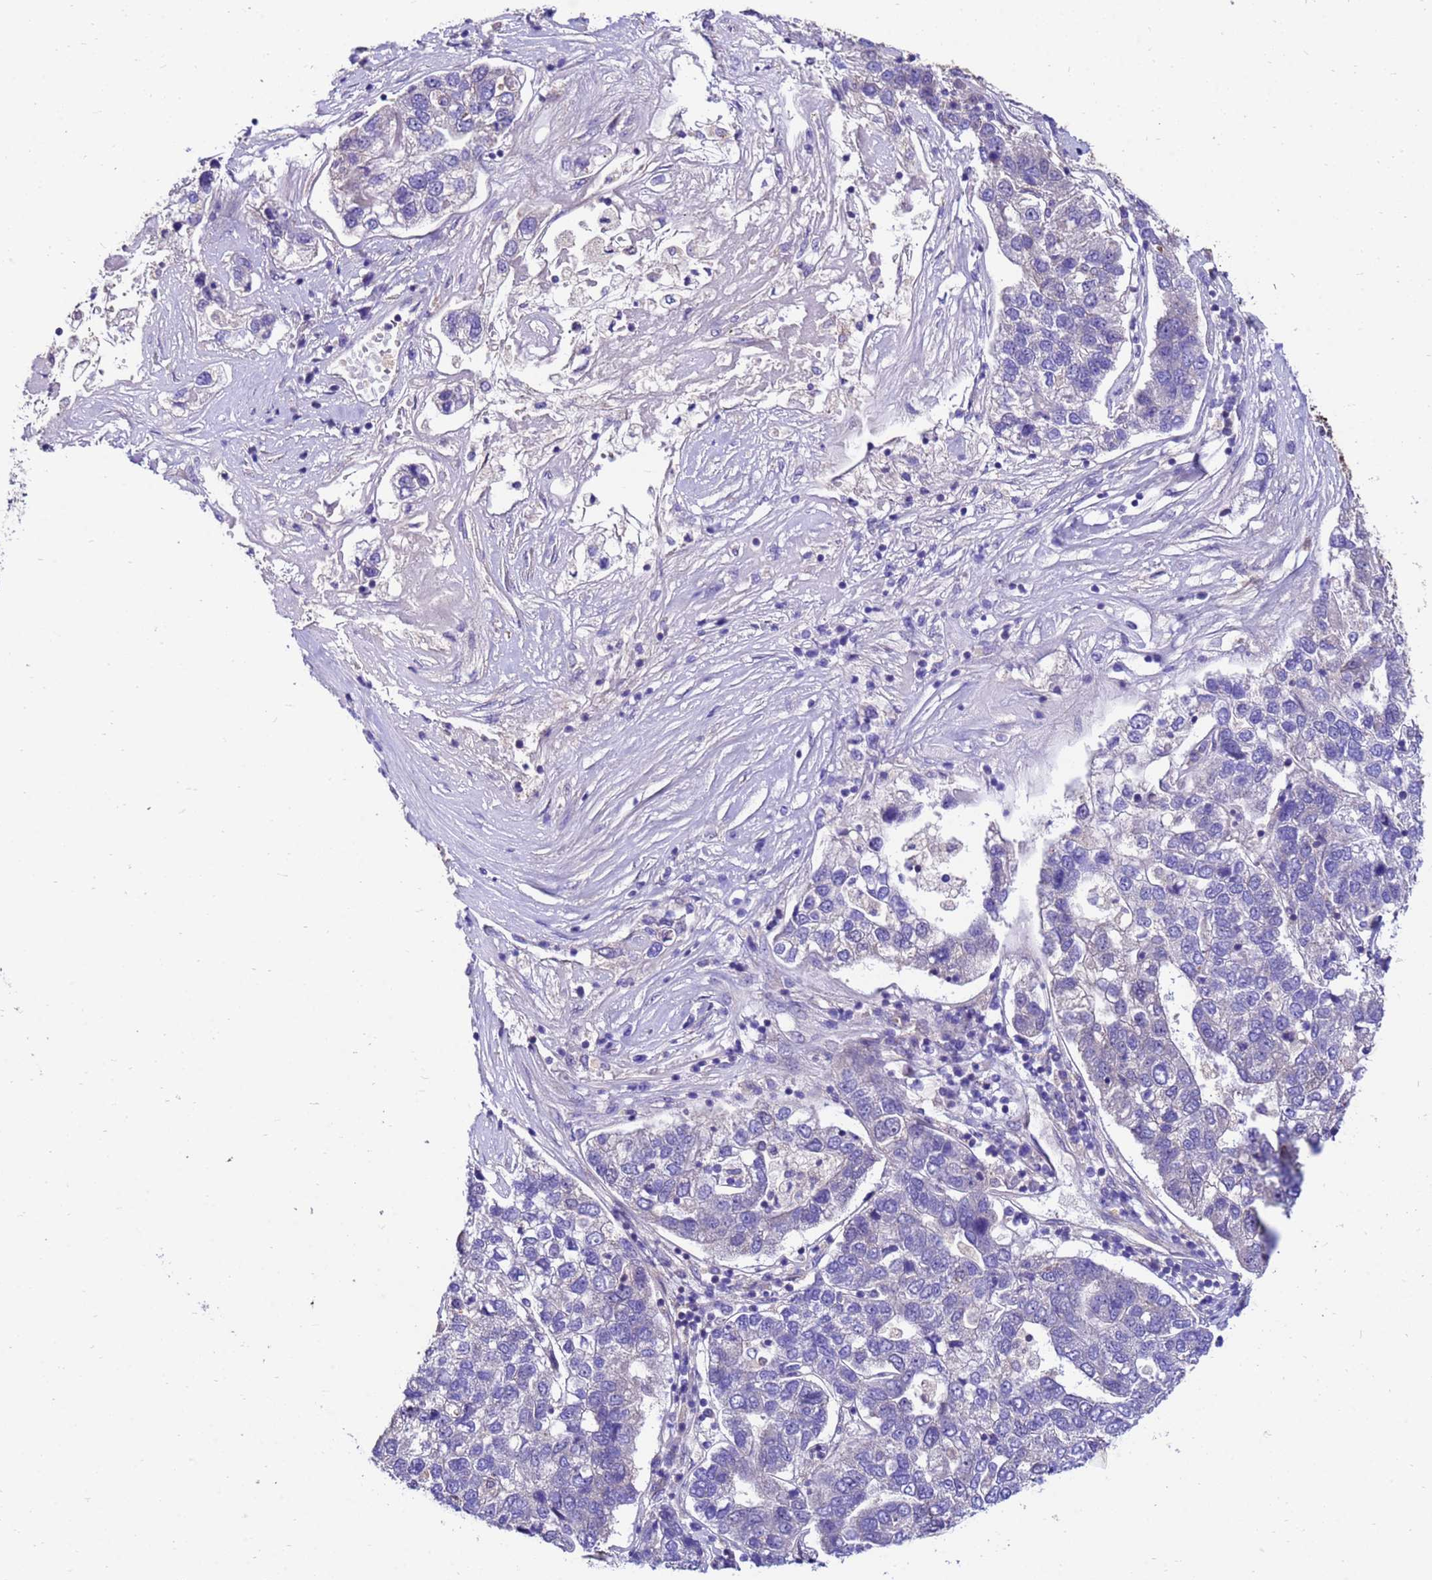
{"staining": {"intensity": "negative", "quantity": "none", "location": "none"}, "tissue": "pancreatic cancer", "cell_type": "Tumor cells", "image_type": "cancer", "snomed": [{"axis": "morphology", "description": "Adenocarcinoma, NOS"}, {"axis": "topography", "description": "Pancreas"}], "caption": "Tumor cells are negative for brown protein staining in adenocarcinoma (pancreatic).", "gene": "GET3", "patient": {"sex": "female", "age": 61}}